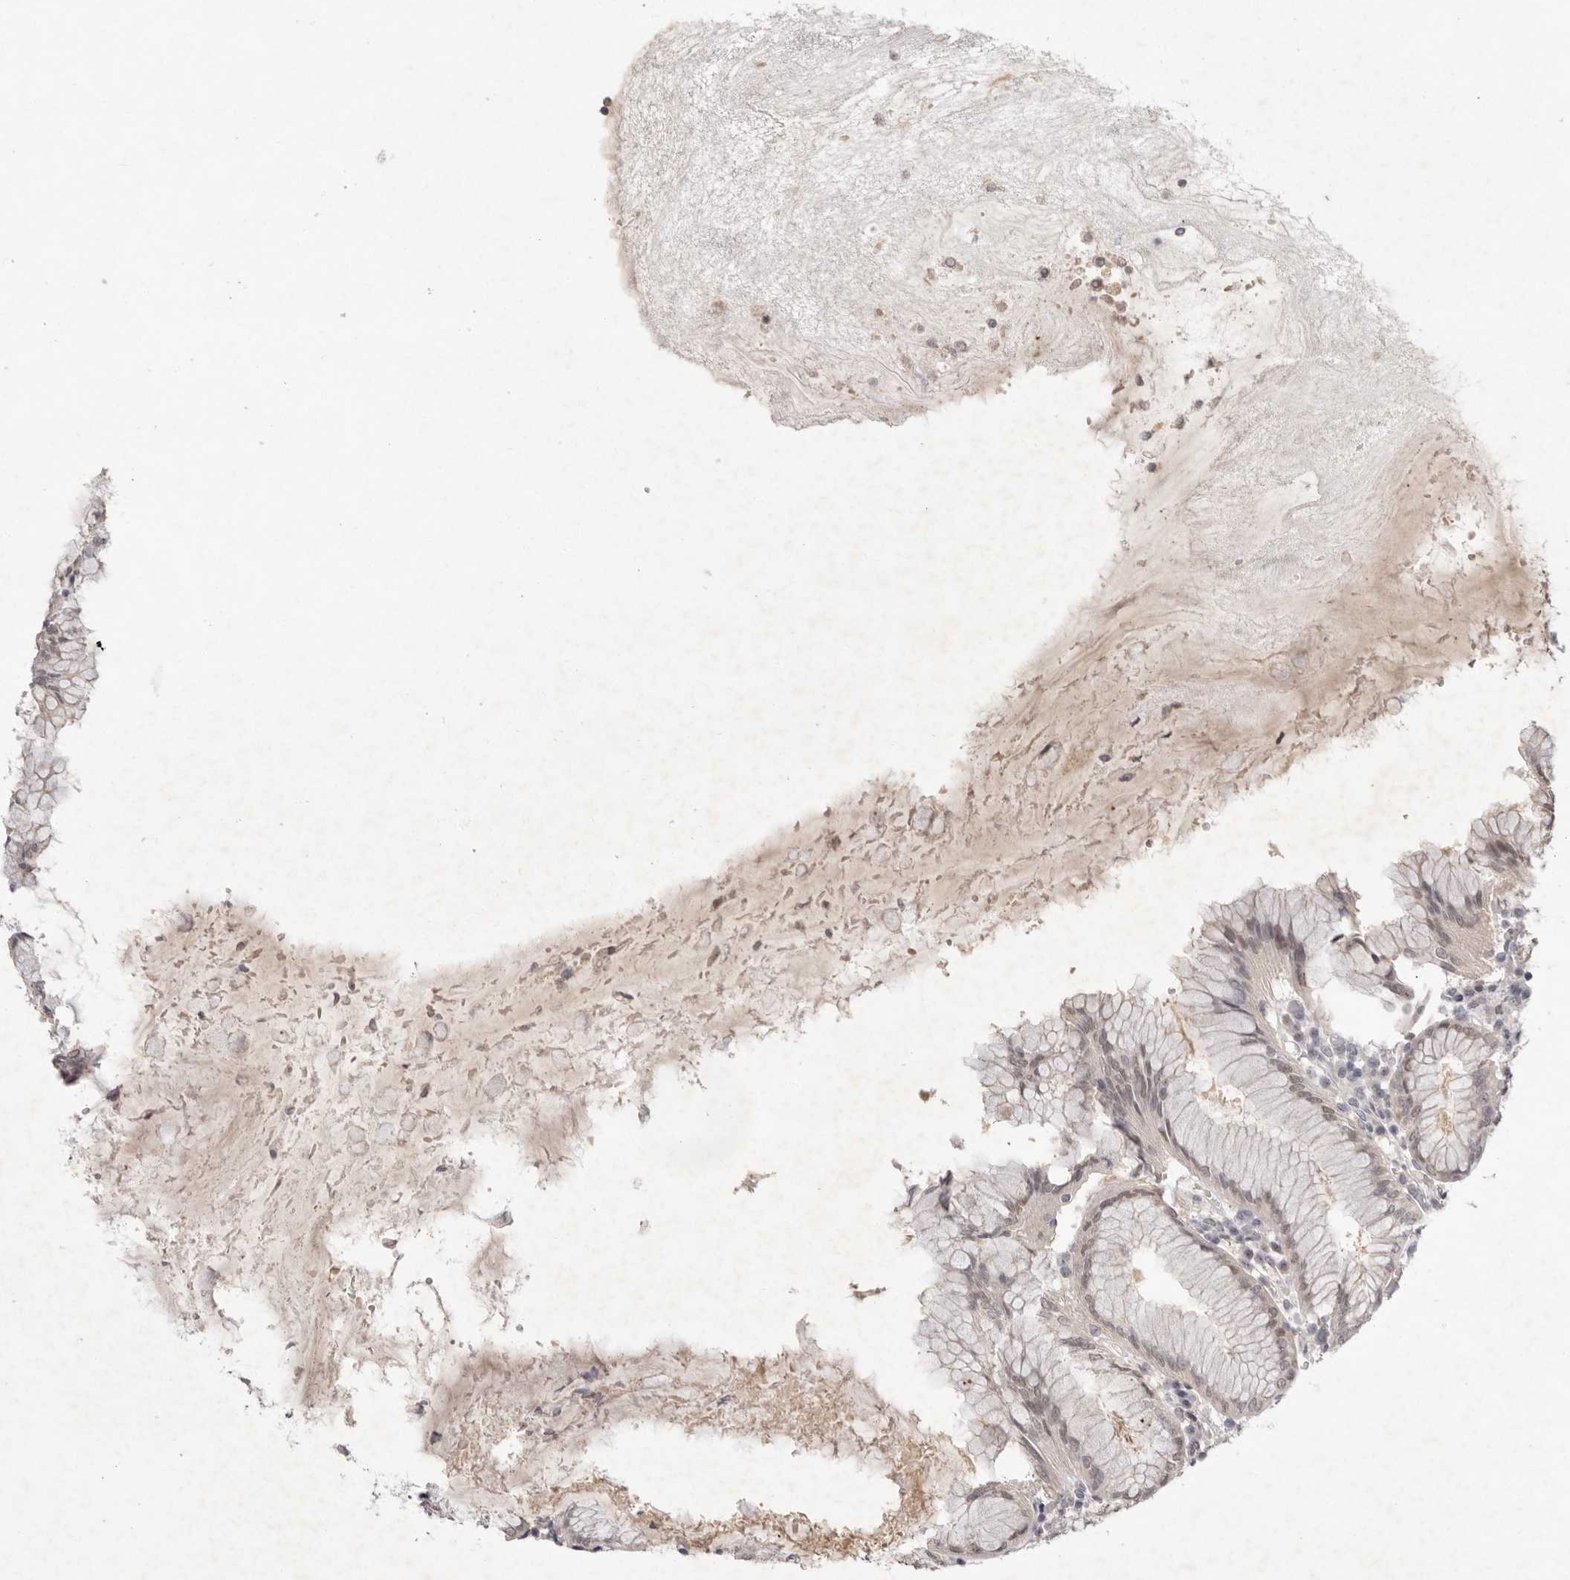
{"staining": {"intensity": "weak", "quantity": "25%-75%", "location": "nuclear"}, "tissue": "stomach", "cell_type": "Glandular cells", "image_type": "normal", "snomed": [{"axis": "morphology", "description": "Normal tissue, NOS"}, {"axis": "topography", "description": "Stomach"}, {"axis": "topography", "description": "Stomach, lower"}], "caption": "Protein expression by immunohistochemistry displays weak nuclear expression in about 25%-75% of glandular cells in benign stomach.", "gene": "TADA1", "patient": {"sex": "female", "age": 56}}